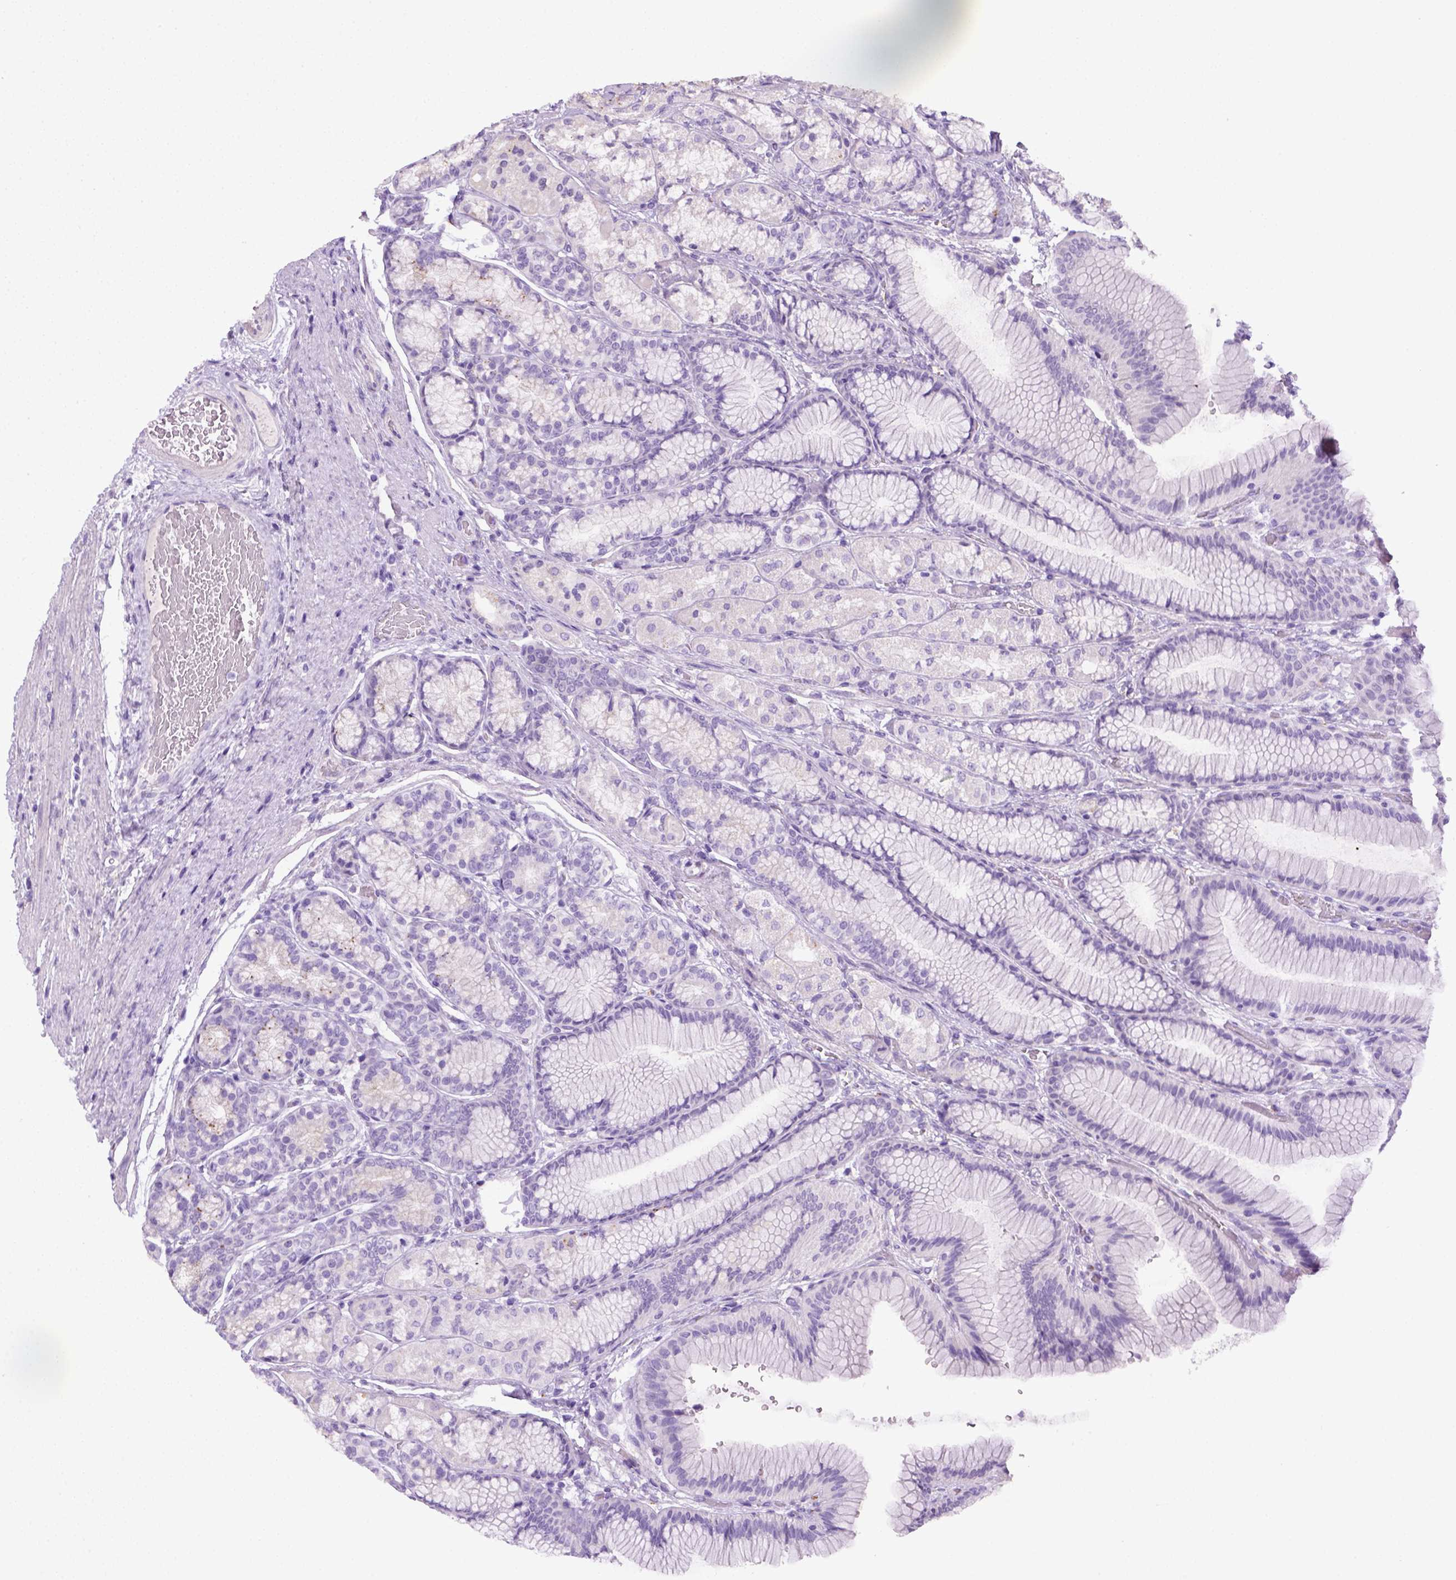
{"staining": {"intensity": "negative", "quantity": "none", "location": "none"}, "tissue": "stomach", "cell_type": "Glandular cells", "image_type": "normal", "snomed": [{"axis": "morphology", "description": "Normal tissue, NOS"}, {"axis": "morphology", "description": "Adenocarcinoma, NOS"}, {"axis": "morphology", "description": "Adenocarcinoma, High grade"}, {"axis": "topography", "description": "Stomach, upper"}, {"axis": "topography", "description": "Stomach"}], "caption": "This is an immunohistochemistry (IHC) micrograph of unremarkable human stomach. There is no expression in glandular cells.", "gene": "KRT71", "patient": {"sex": "female", "age": 65}}